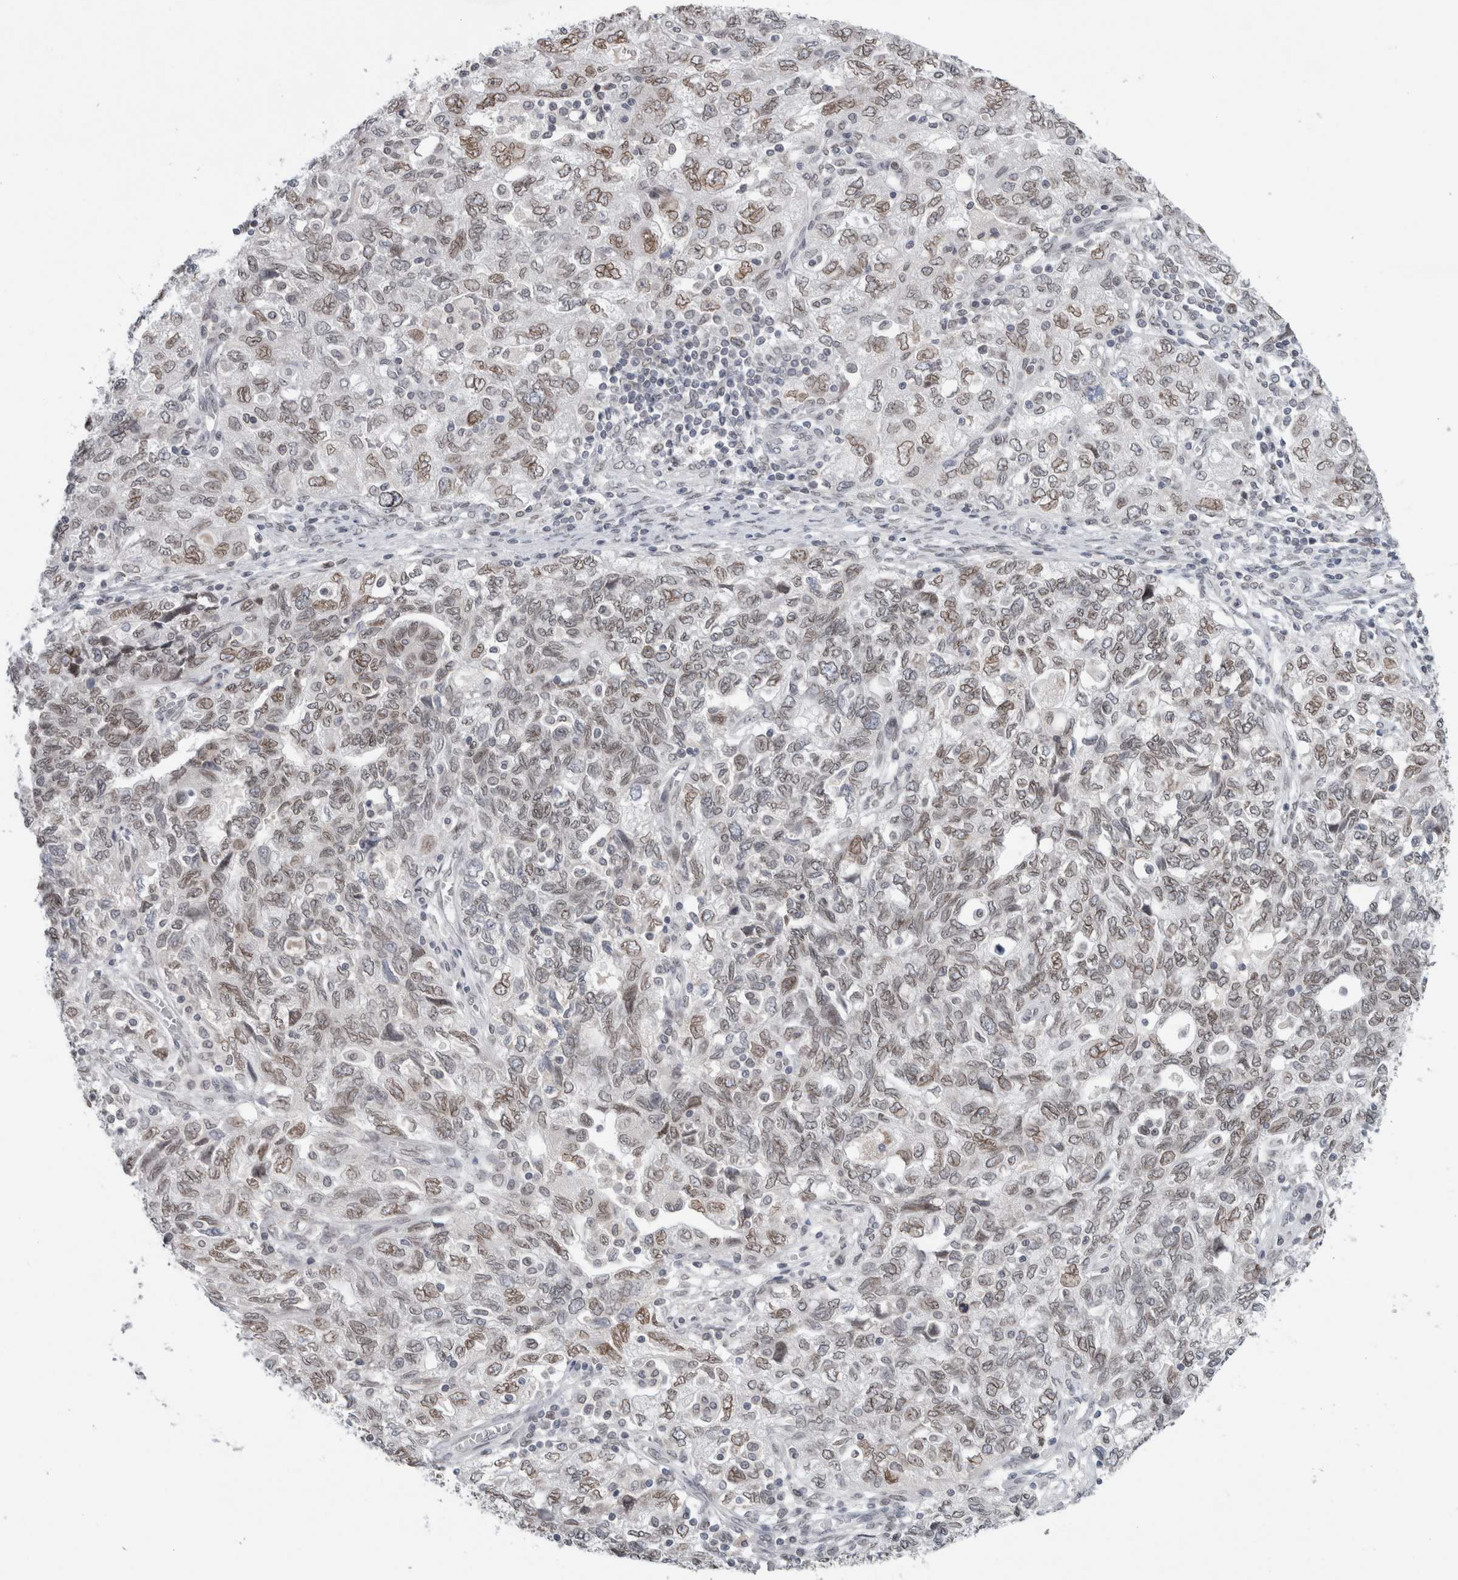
{"staining": {"intensity": "weak", "quantity": "25%-75%", "location": "nuclear"}, "tissue": "ovarian cancer", "cell_type": "Tumor cells", "image_type": "cancer", "snomed": [{"axis": "morphology", "description": "Carcinoma, NOS"}, {"axis": "morphology", "description": "Cystadenocarcinoma, serous, NOS"}, {"axis": "topography", "description": "Ovary"}], "caption": "Immunohistochemical staining of serous cystadenocarcinoma (ovarian) exhibits low levels of weak nuclear protein expression in about 25%-75% of tumor cells.", "gene": "ZNF770", "patient": {"sex": "female", "age": 69}}